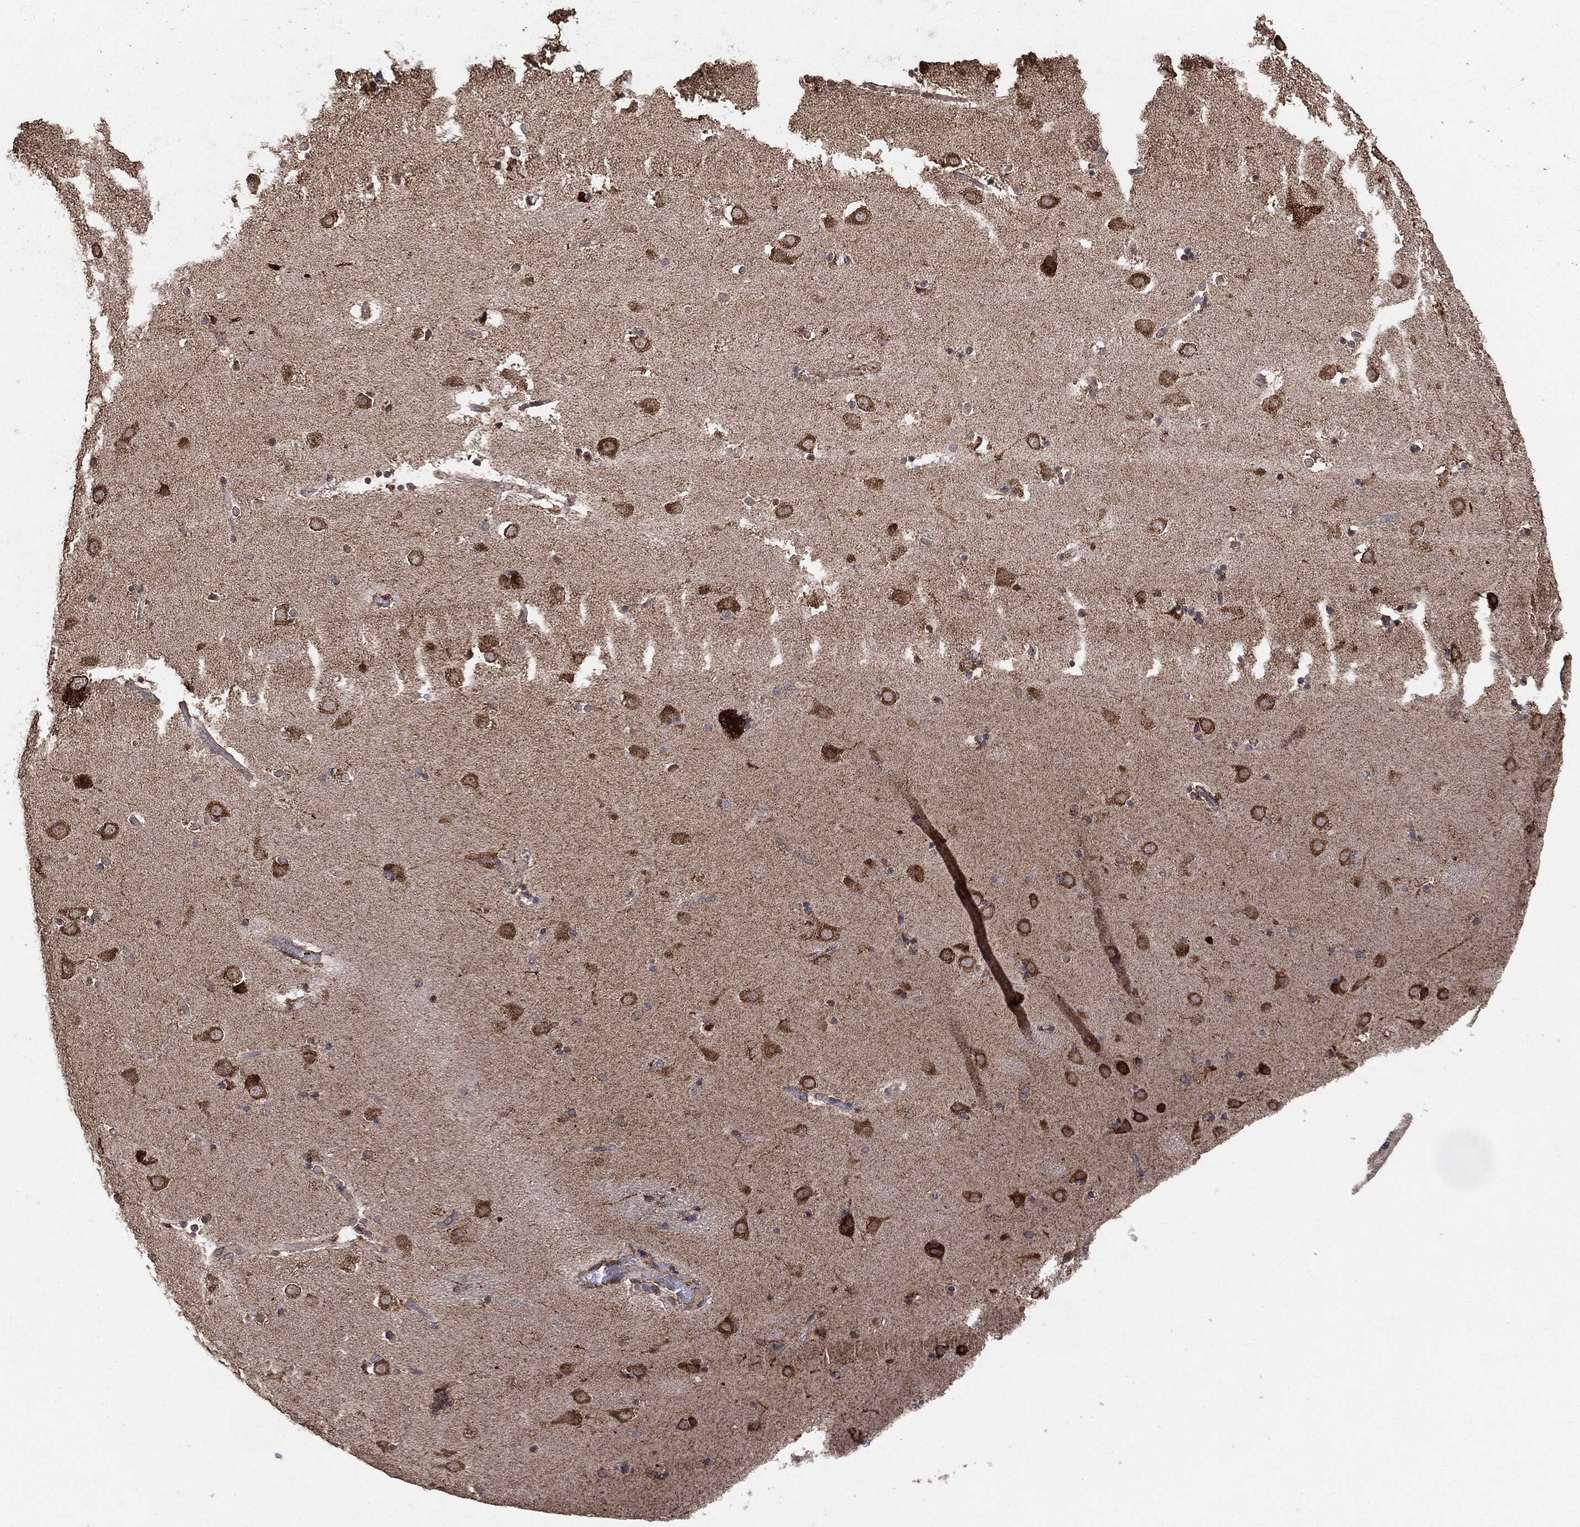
{"staining": {"intensity": "negative", "quantity": "none", "location": "none"}, "tissue": "caudate", "cell_type": "Glial cells", "image_type": "normal", "snomed": [{"axis": "morphology", "description": "Normal tissue, NOS"}, {"axis": "topography", "description": "Lateral ventricle wall"}], "caption": "Caudate was stained to show a protein in brown. There is no significant staining in glial cells. (IHC, brightfield microscopy, high magnification).", "gene": "MTOR", "patient": {"sex": "male", "age": 51}}